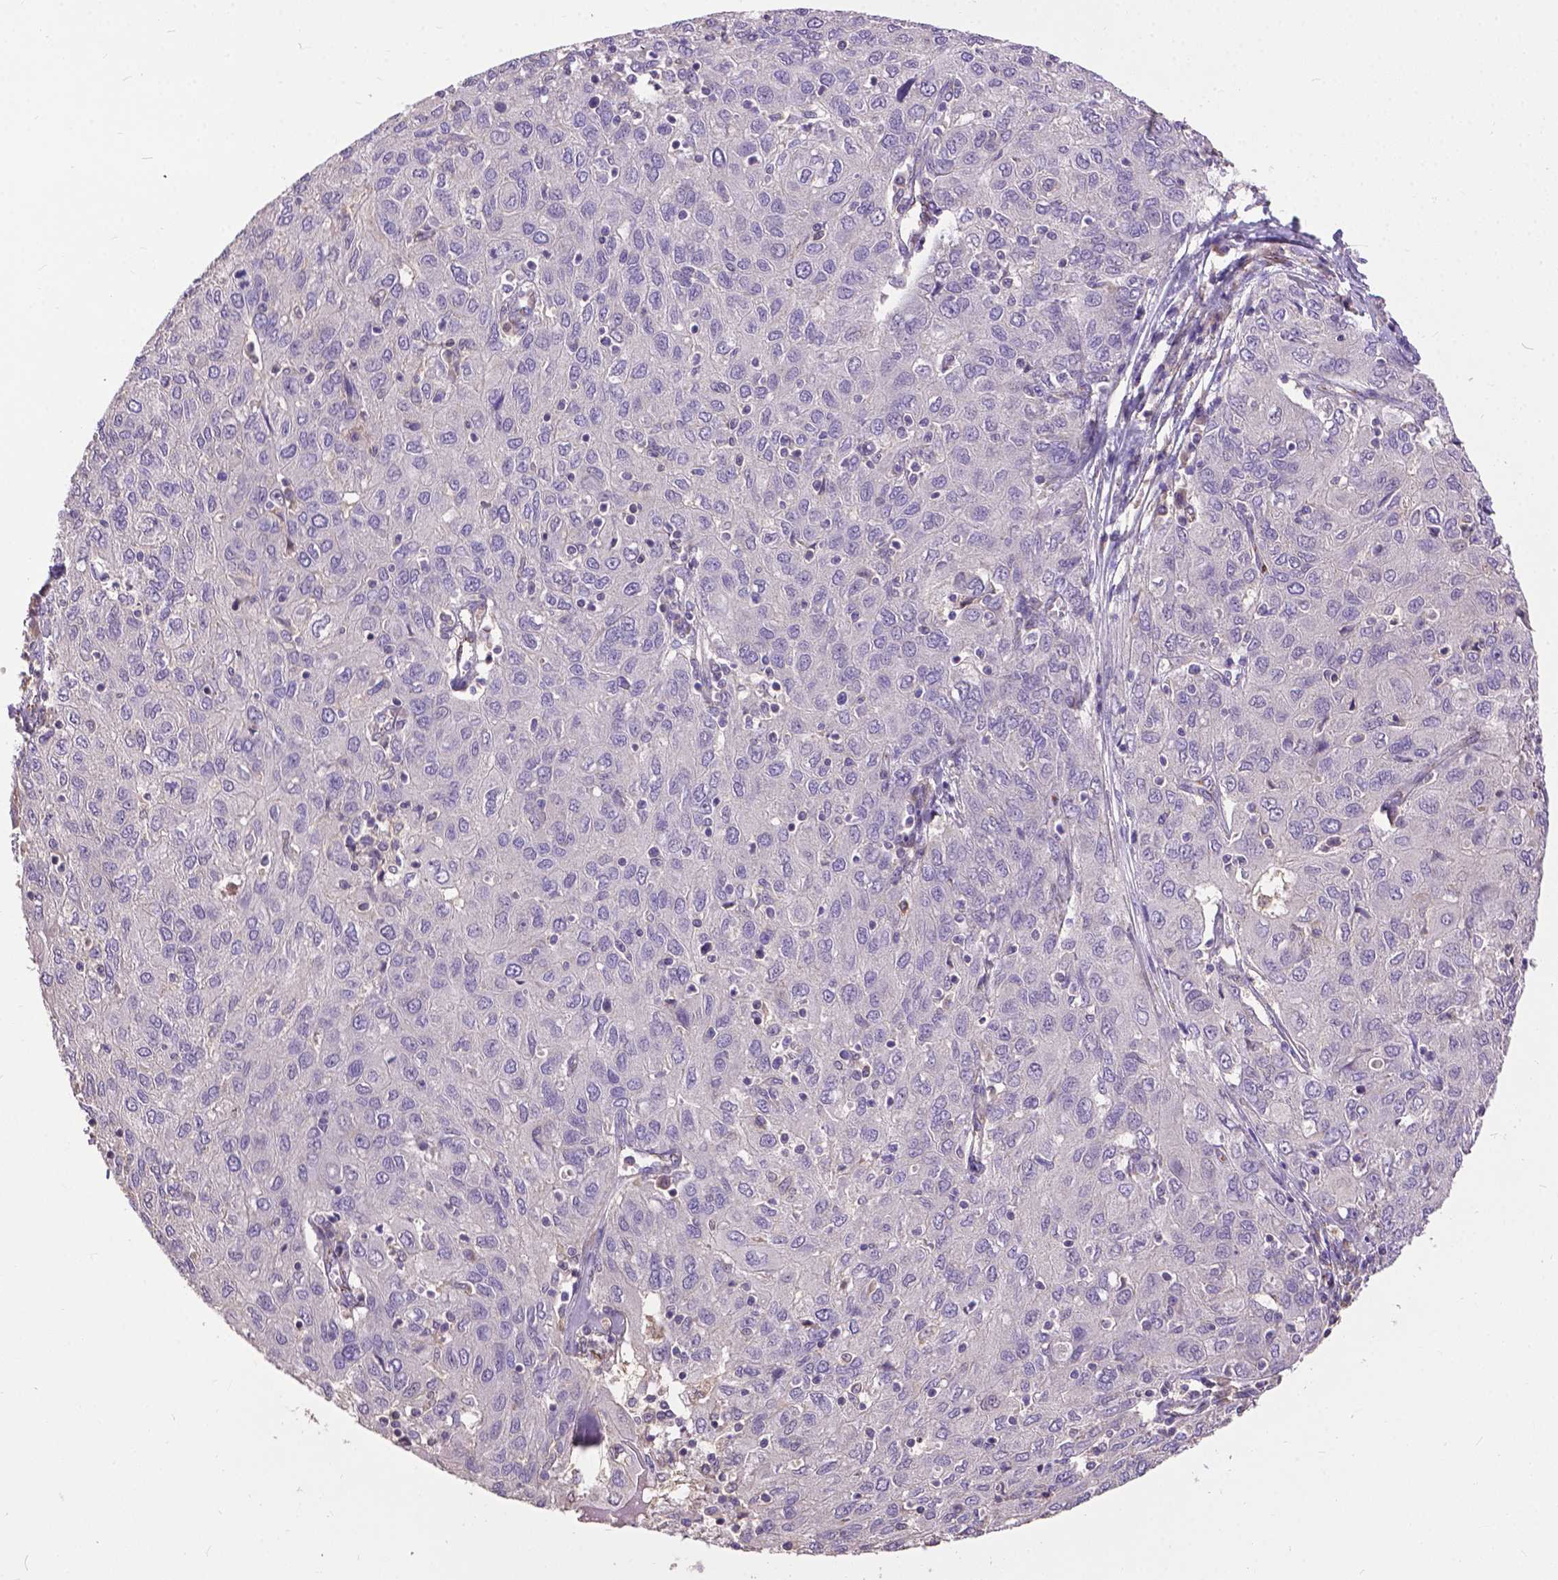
{"staining": {"intensity": "negative", "quantity": "none", "location": "none"}, "tissue": "ovarian cancer", "cell_type": "Tumor cells", "image_type": "cancer", "snomed": [{"axis": "morphology", "description": "Carcinoma, endometroid"}, {"axis": "topography", "description": "Ovary"}], "caption": "High power microscopy micrograph of an immunohistochemistry (IHC) micrograph of ovarian endometroid carcinoma, revealing no significant expression in tumor cells.", "gene": "ZNF337", "patient": {"sex": "female", "age": 50}}